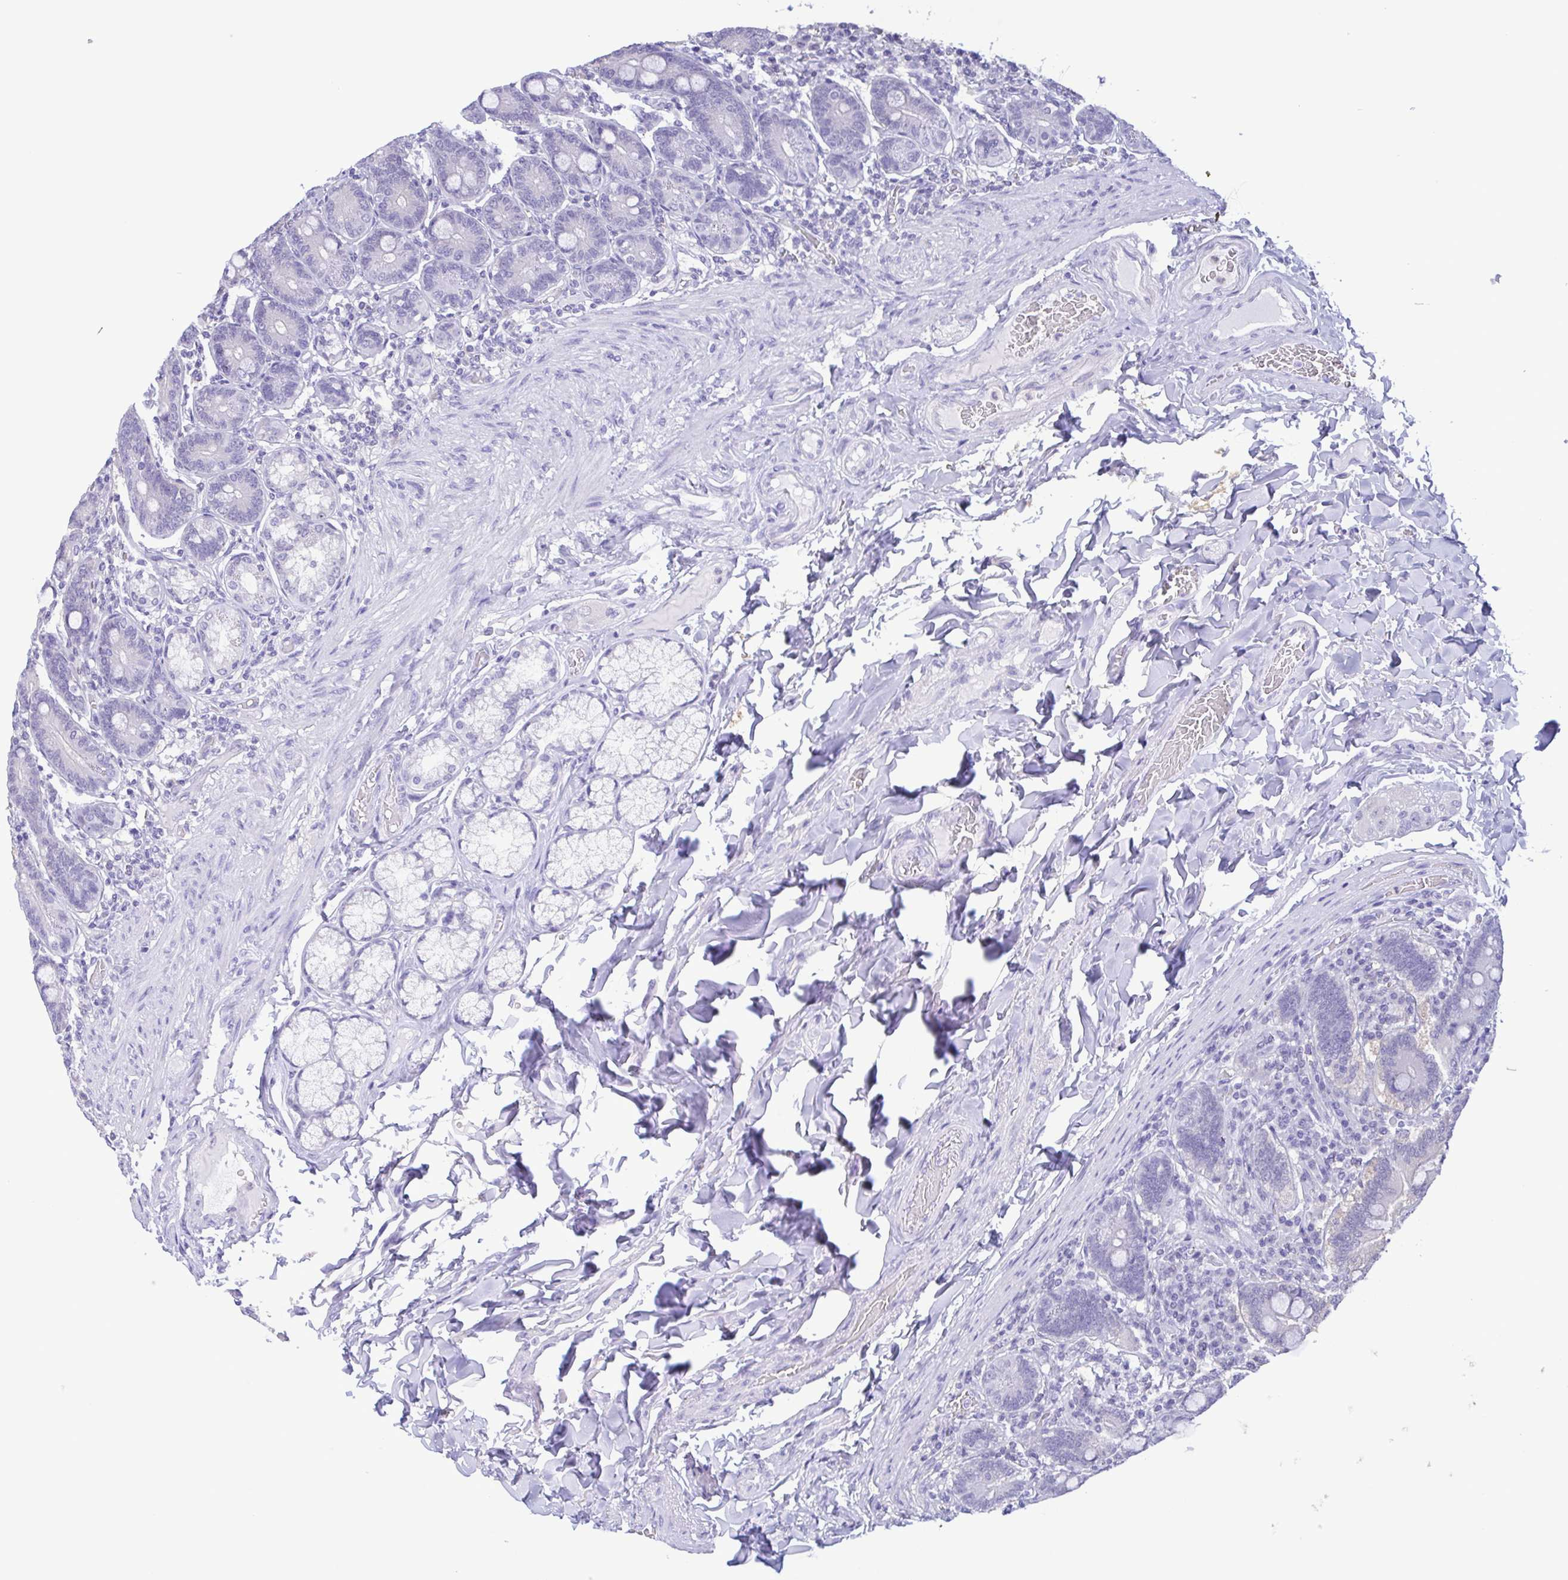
{"staining": {"intensity": "negative", "quantity": "none", "location": "none"}, "tissue": "duodenum", "cell_type": "Glandular cells", "image_type": "normal", "snomed": [{"axis": "morphology", "description": "Normal tissue, NOS"}, {"axis": "topography", "description": "Duodenum"}], "caption": "Immunohistochemistry image of benign duodenum stained for a protein (brown), which exhibits no staining in glandular cells.", "gene": "LDHC", "patient": {"sex": "female", "age": 62}}